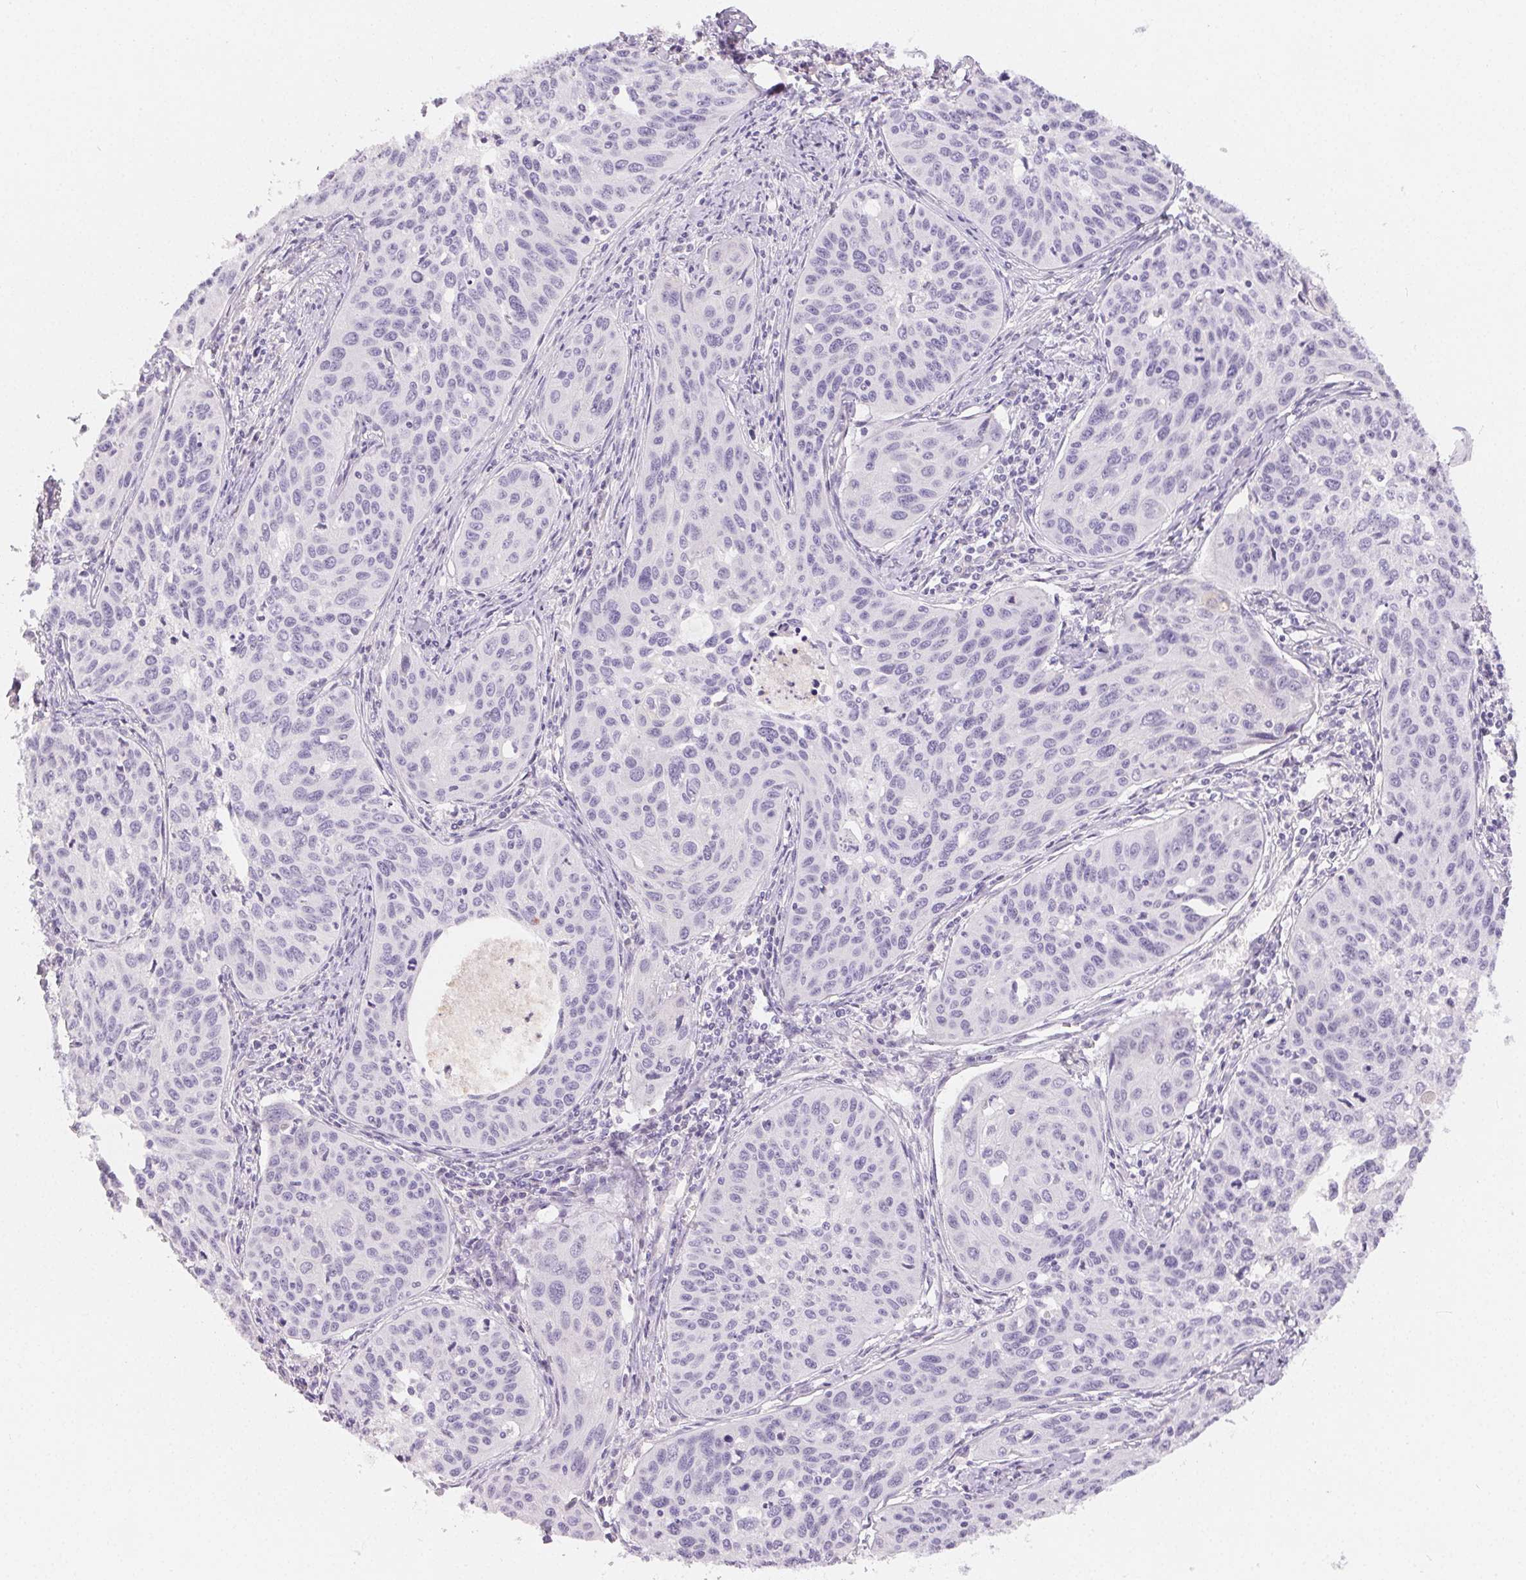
{"staining": {"intensity": "negative", "quantity": "none", "location": "none"}, "tissue": "cervical cancer", "cell_type": "Tumor cells", "image_type": "cancer", "snomed": [{"axis": "morphology", "description": "Squamous cell carcinoma, NOS"}, {"axis": "topography", "description": "Cervix"}], "caption": "DAB (3,3'-diaminobenzidine) immunohistochemical staining of human squamous cell carcinoma (cervical) displays no significant expression in tumor cells.", "gene": "MIOX", "patient": {"sex": "female", "age": 31}}